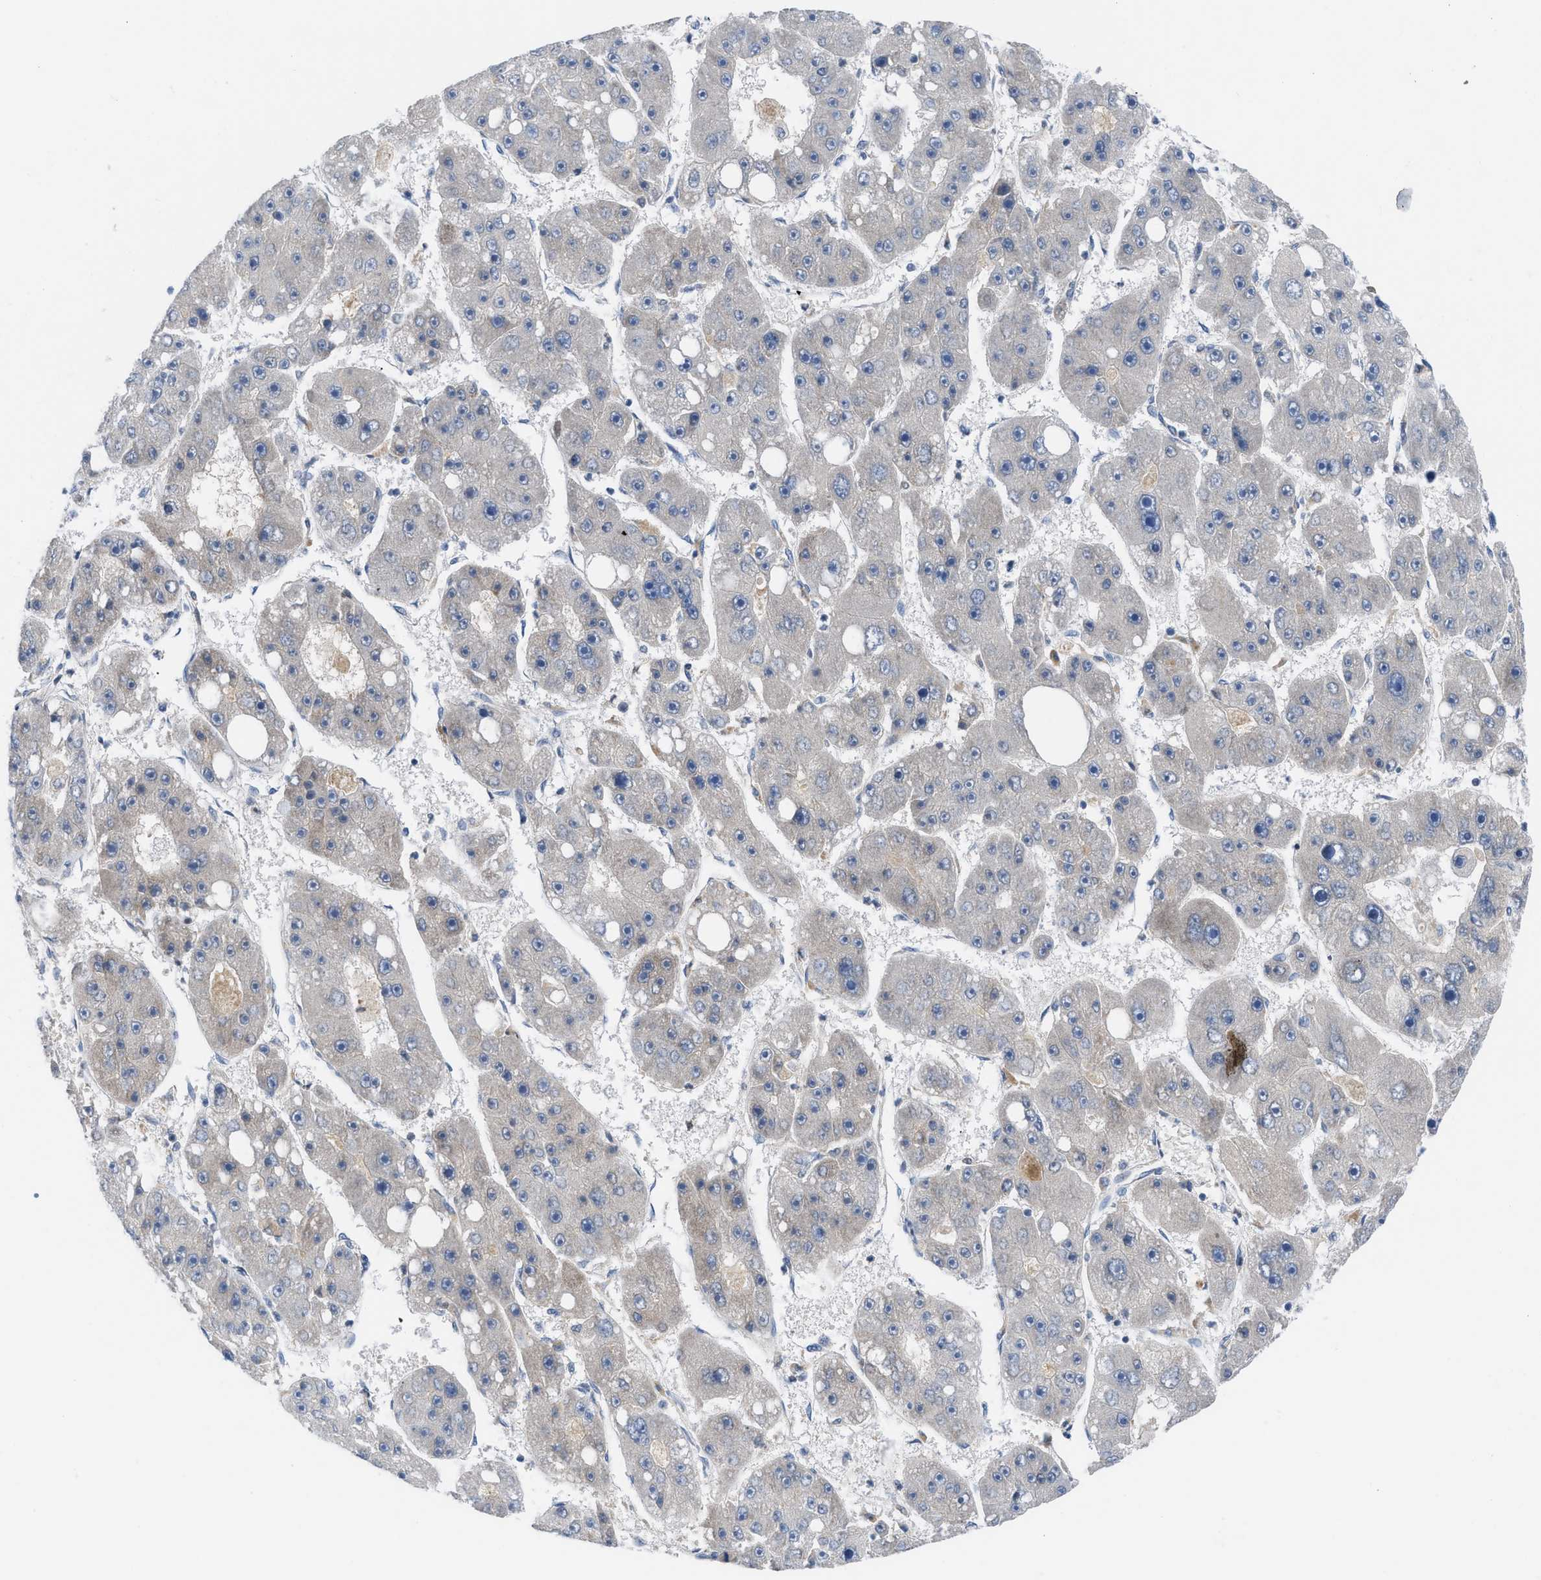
{"staining": {"intensity": "weak", "quantity": "<25%", "location": "cytoplasmic/membranous"}, "tissue": "liver cancer", "cell_type": "Tumor cells", "image_type": "cancer", "snomed": [{"axis": "morphology", "description": "Carcinoma, Hepatocellular, NOS"}, {"axis": "topography", "description": "Liver"}], "caption": "This image is of hepatocellular carcinoma (liver) stained with IHC to label a protein in brown with the nuclei are counter-stained blue. There is no staining in tumor cells.", "gene": "HPX", "patient": {"sex": "female", "age": 61}}